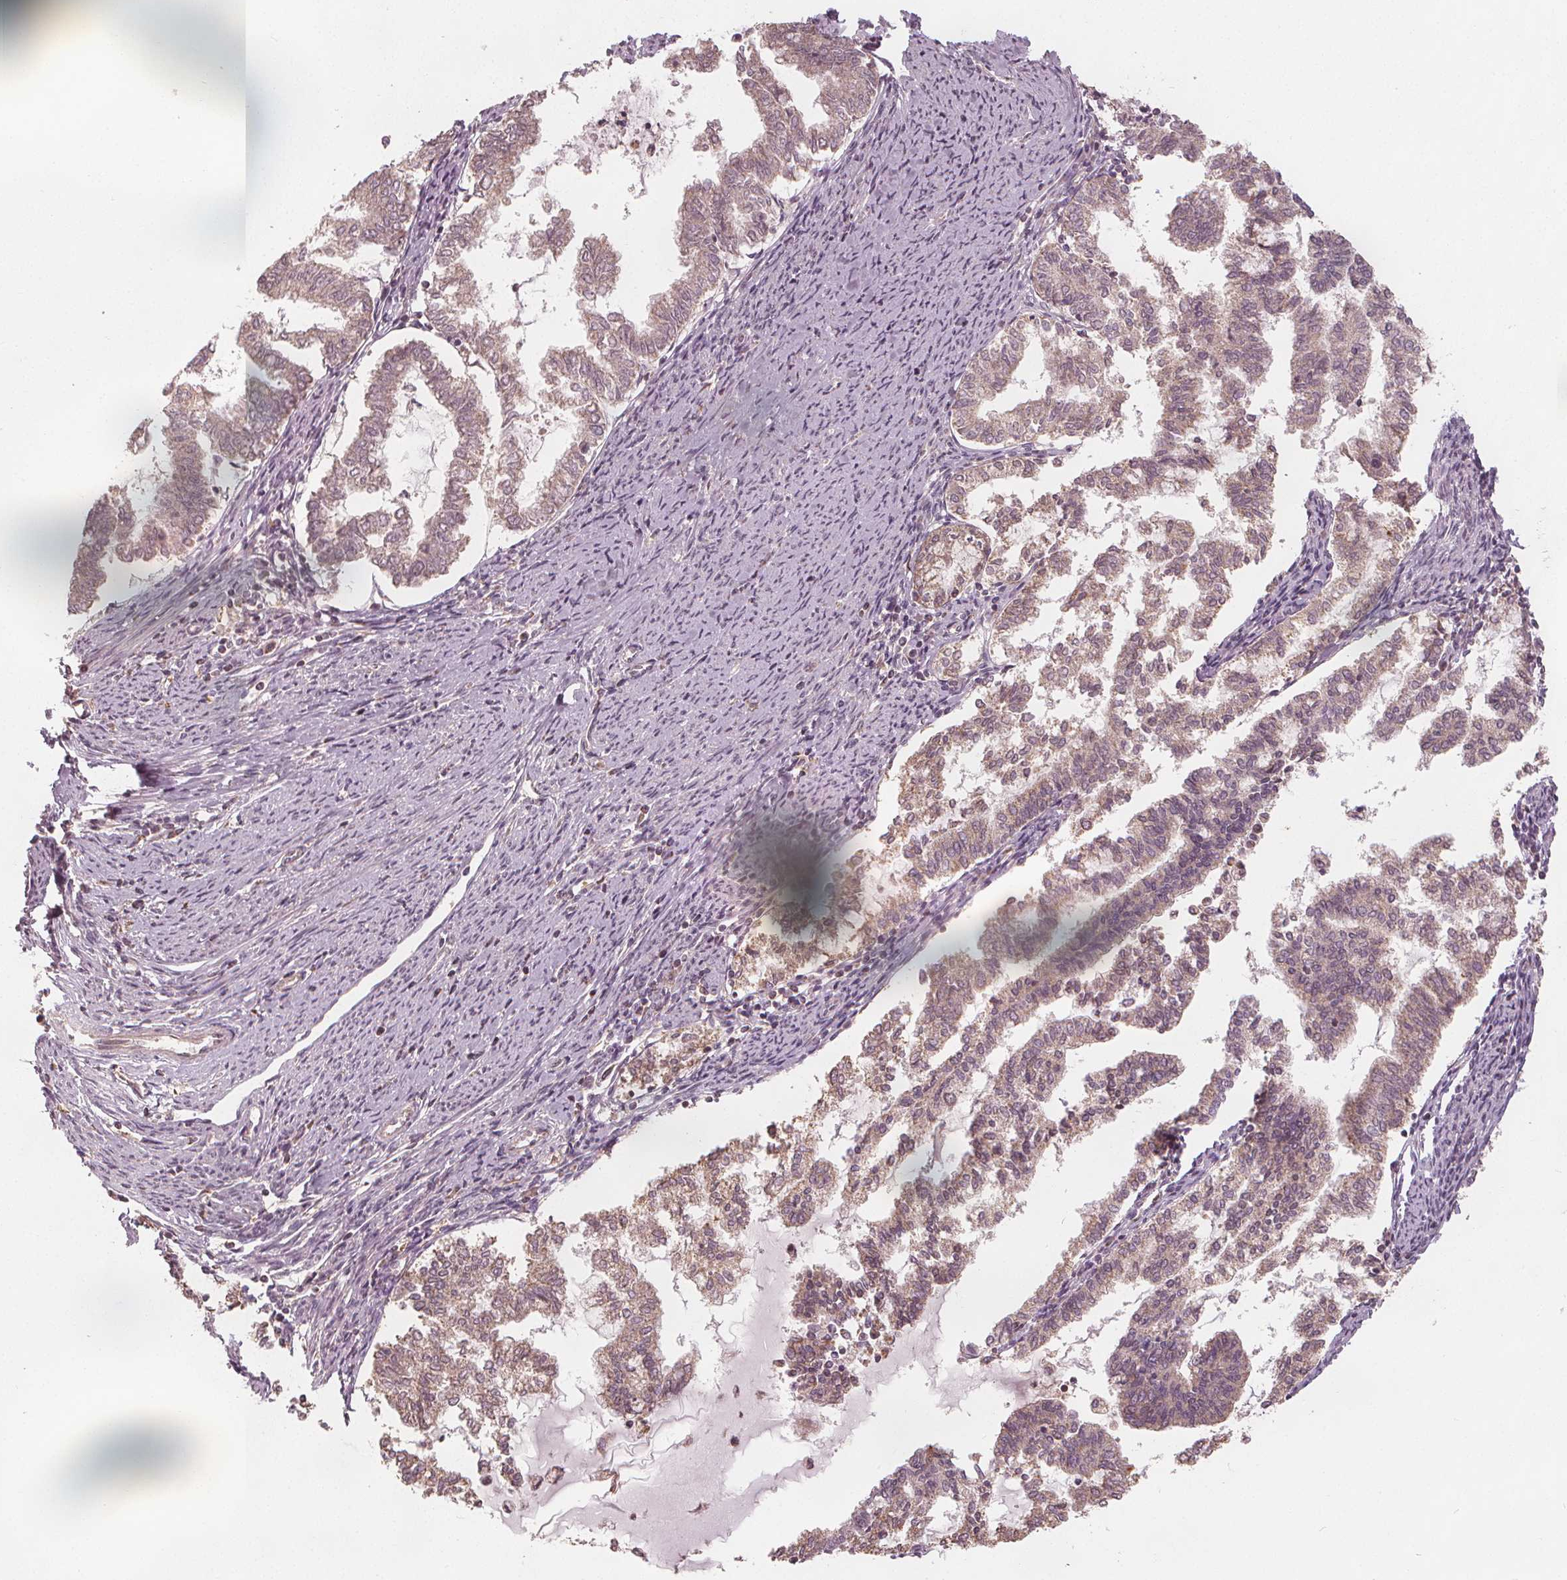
{"staining": {"intensity": "weak", "quantity": ">75%", "location": "cytoplasmic/membranous"}, "tissue": "endometrial cancer", "cell_type": "Tumor cells", "image_type": "cancer", "snomed": [{"axis": "morphology", "description": "Adenocarcinoma, NOS"}, {"axis": "topography", "description": "Endometrium"}], "caption": "Immunohistochemistry (IHC) (DAB (3,3'-diaminobenzidine)) staining of endometrial cancer (adenocarcinoma) demonstrates weak cytoplasmic/membranous protein positivity in about >75% of tumor cells. Using DAB (3,3'-diaminobenzidine) (brown) and hematoxylin (blue) stains, captured at high magnification using brightfield microscopy.", "gene": "GNB2", "patient": {"sex": "female", "age": 79}}